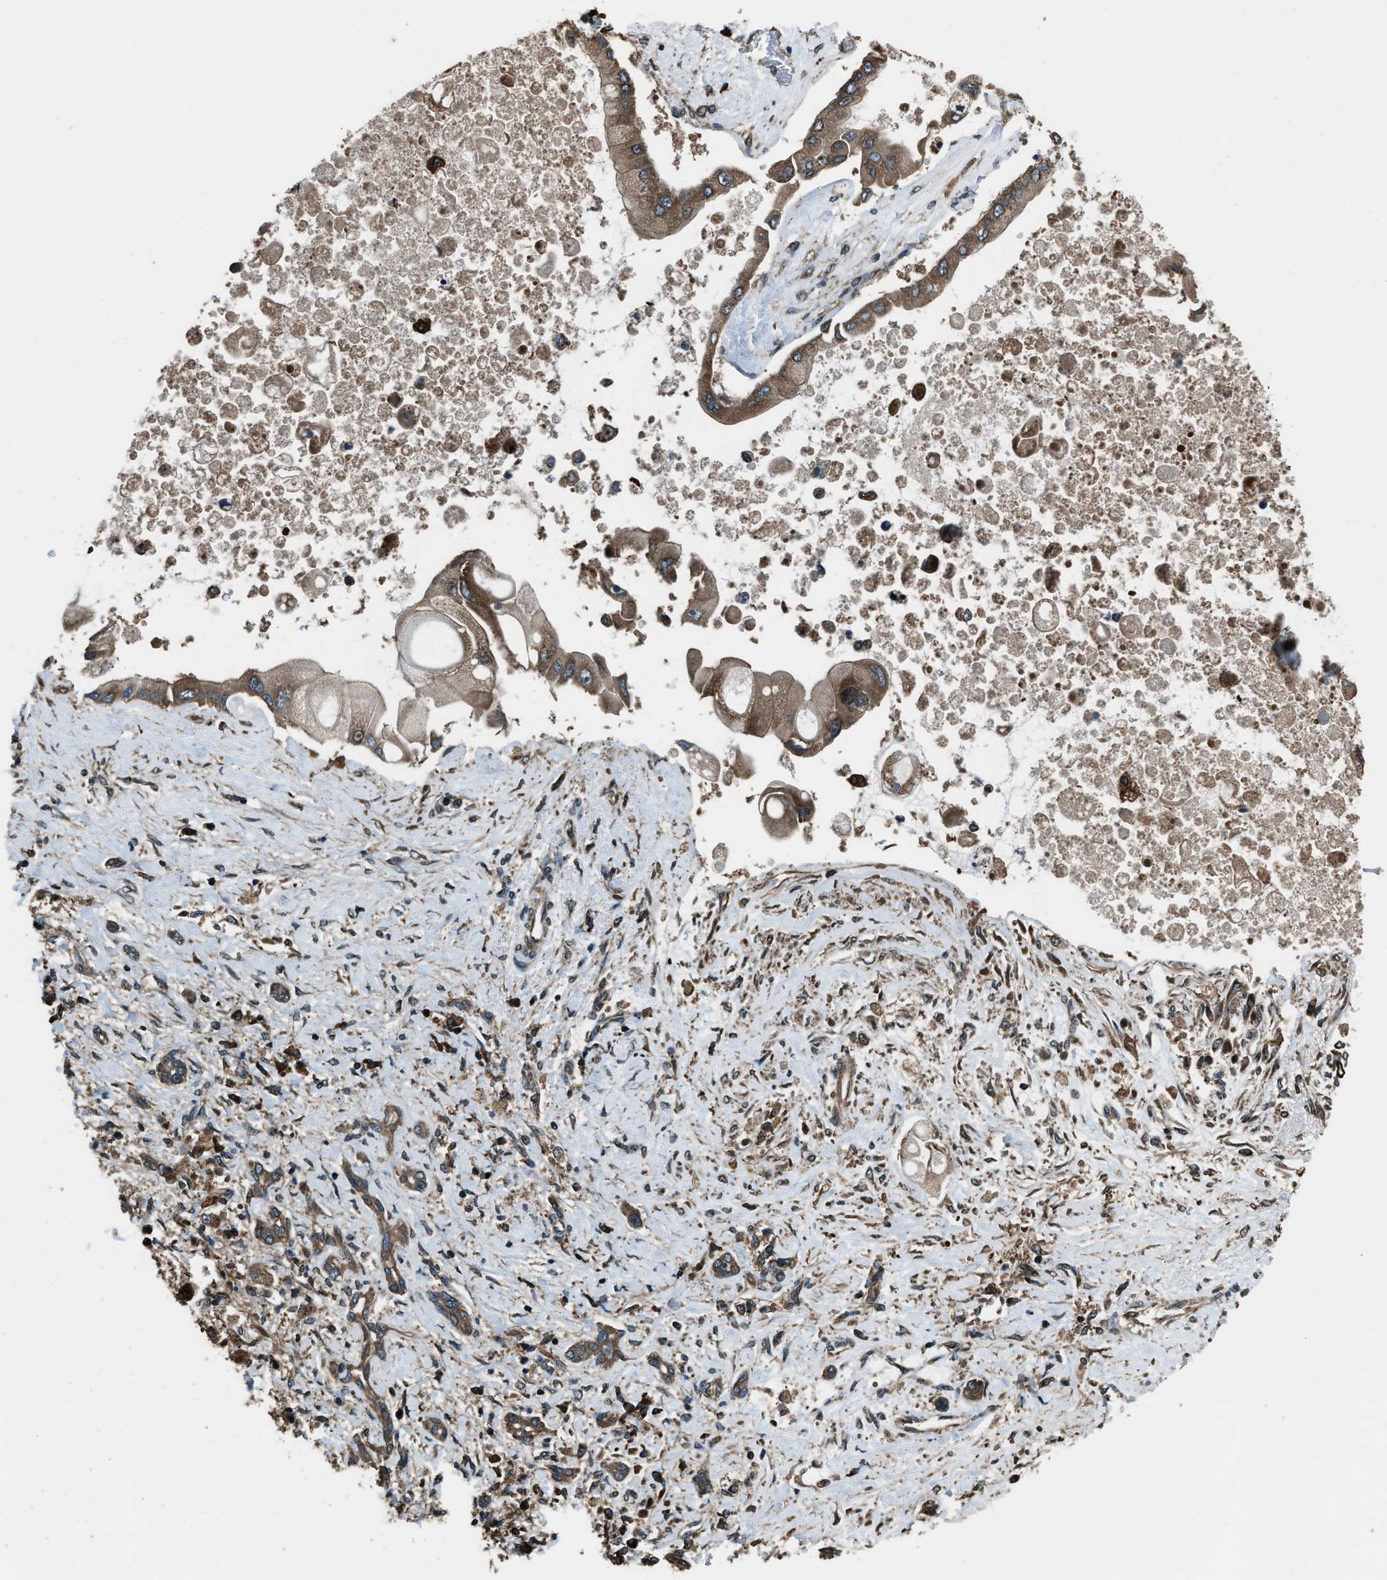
{"staining": {"intensity": "moderate", "quantity": ">75%", "location": "cytoplasmic/membranous"}, "tissue": "liver cancer", "cell_type": "Tumor cells", "image_type": "cancer", "snomed": [{"axis": "morphology", "description": "Cholangiocarcinoma"}, {"axis": "topography", "description": "Liver"}], "caption": "Immunohistochemical staining of human cholangiocarcinoma (liver) demonstrates medium levels of moderate cytoplasmic/membranous protein staining in about >75% of tumor cells. (IHC, brightfield microscopy, high magnification).", "gene": "TRIM4", "patient": {"sex": "male", "age": 50}}